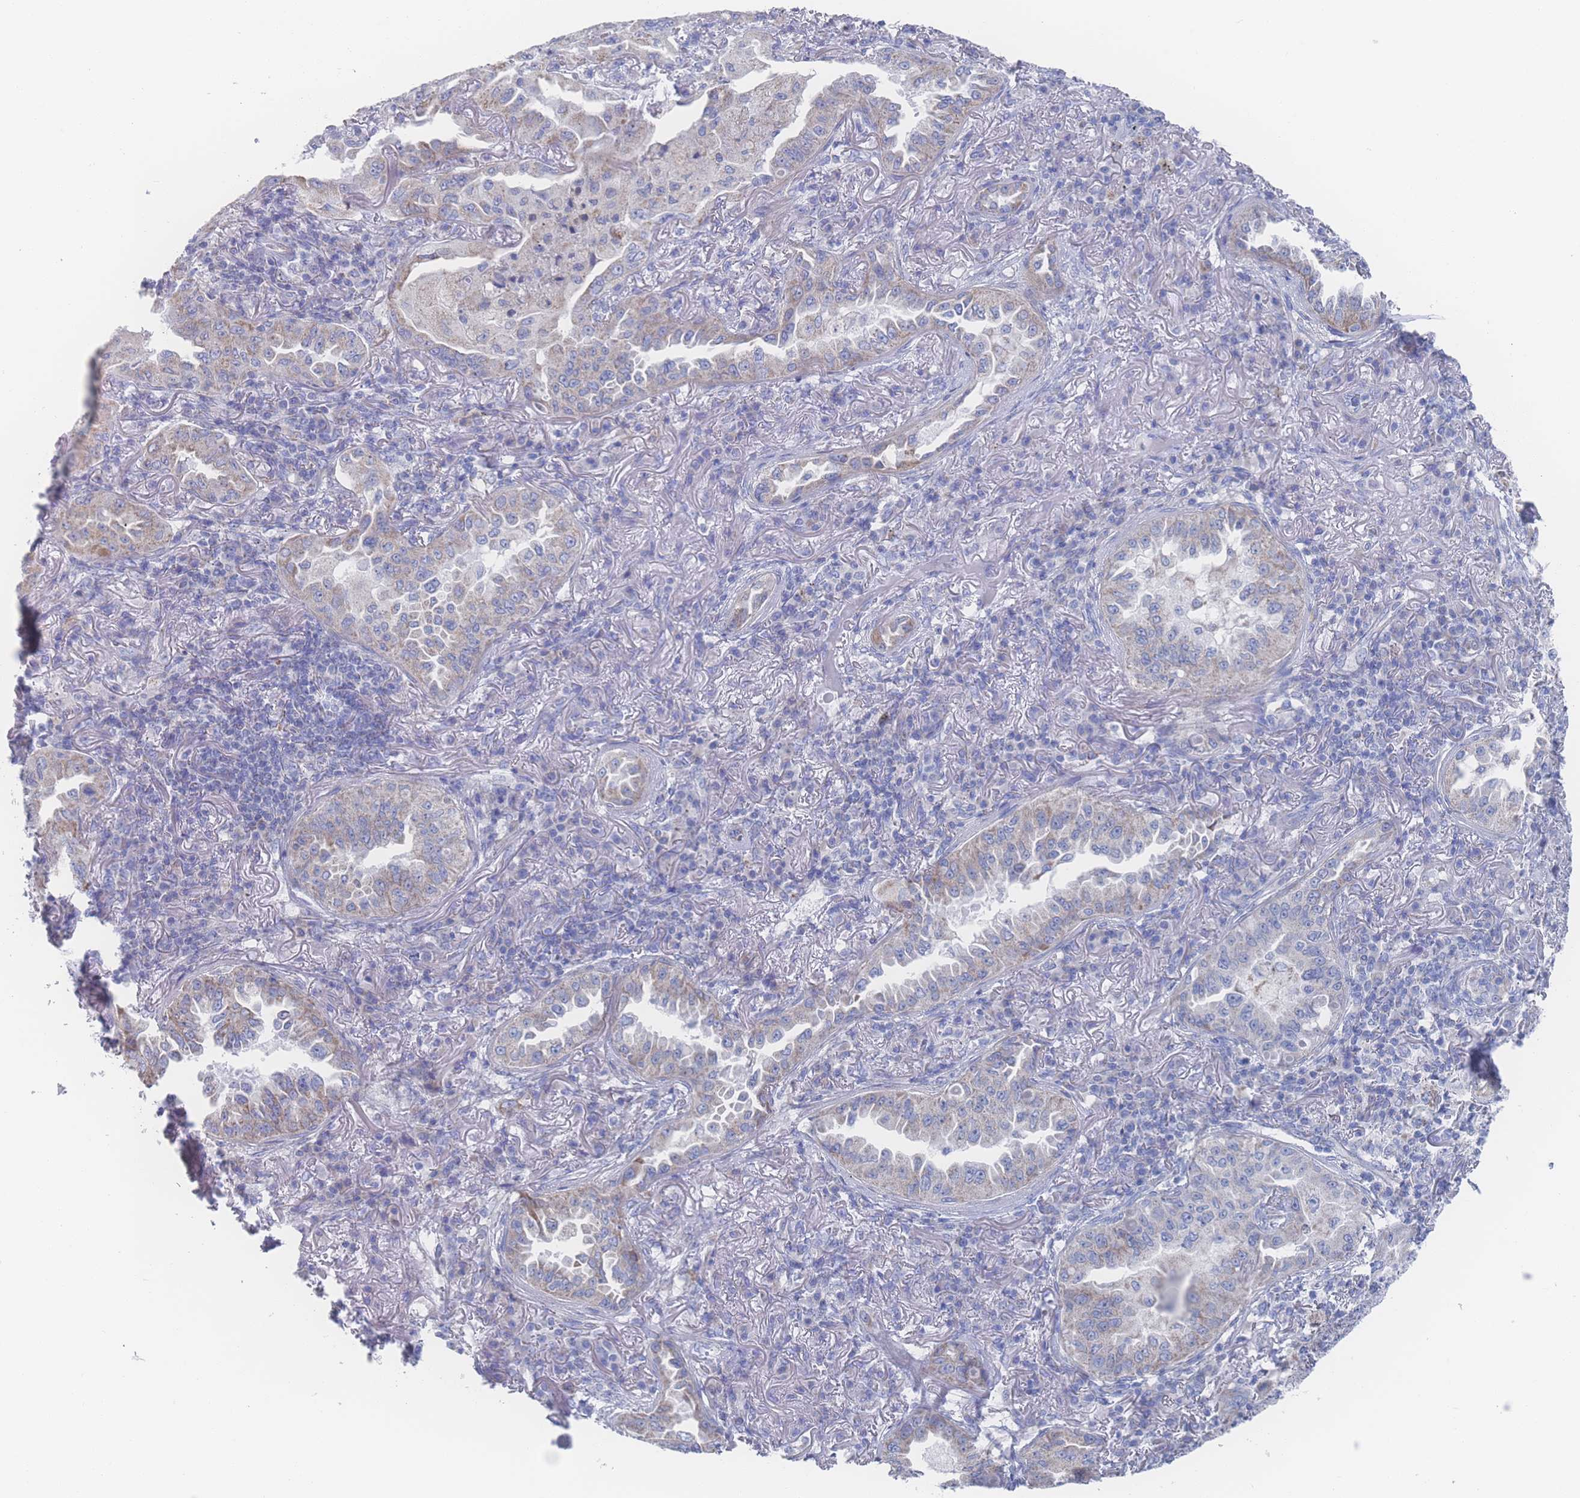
{"staining": {"intensity": "weak", "quantity": "25%-75%", "location": "cytoplasmic/membranous"}, "tissue": "lung cancer", "cell_type": "Tumor cells", "image_type": "cancer", "snomed": [{"axis": "morphology", "description": "Adenocarcinoma, NOS"}, {"axis": "topography", "description": "Lung"}], "caption": "The immunohistochemical stain labels weak cytoplasmic/membranous staining in tumor cells of lung cancer (adenocarcinoma) tissue. (DAB = brown stain, brightfield microscopy at high magnification).", "gene": "SNPH", "patient": {"sex": "female", "age": 69}}